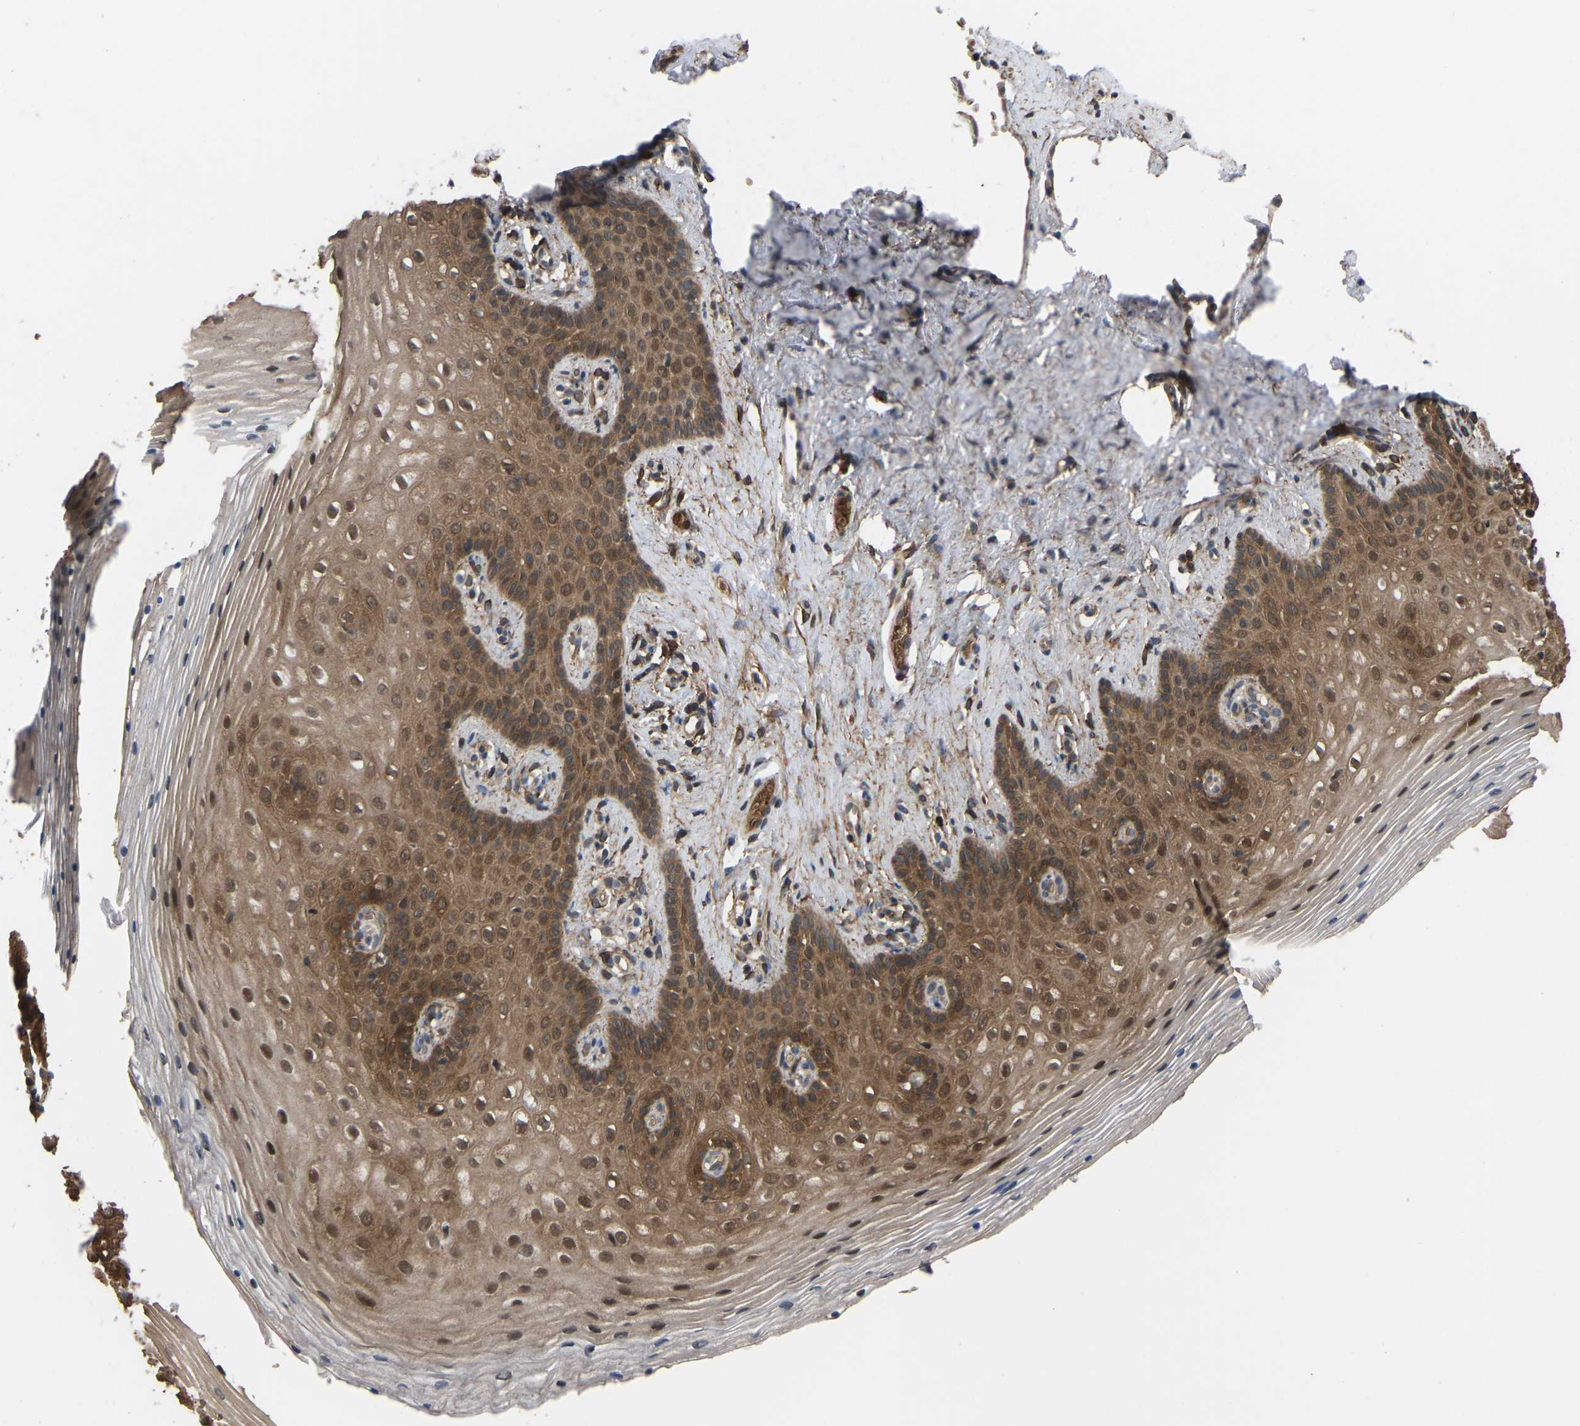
{"staining": {"intensity": "moderate", "quantity": ">75%", "location": "cytoplasmic/membranous,nuclear"}, "tissue": "vagina", "cell_type": "Squamous epithelial cells", "image_type": "normal", "snomed": [{"axis": "morphology", "description": "Normal tissue, NOS"}, {"axis": "topography", "description": "Vagina"}], "caption": "The micrograph displays immunohistochemical staining of normal vagina. There is moderate cytoplasmic/membranous,nuclear positivity is seen in approximately >75% of squamous epithelial cells.", "gene": "CYP7B1", "patient": {"sex": "female", "age": 32}}